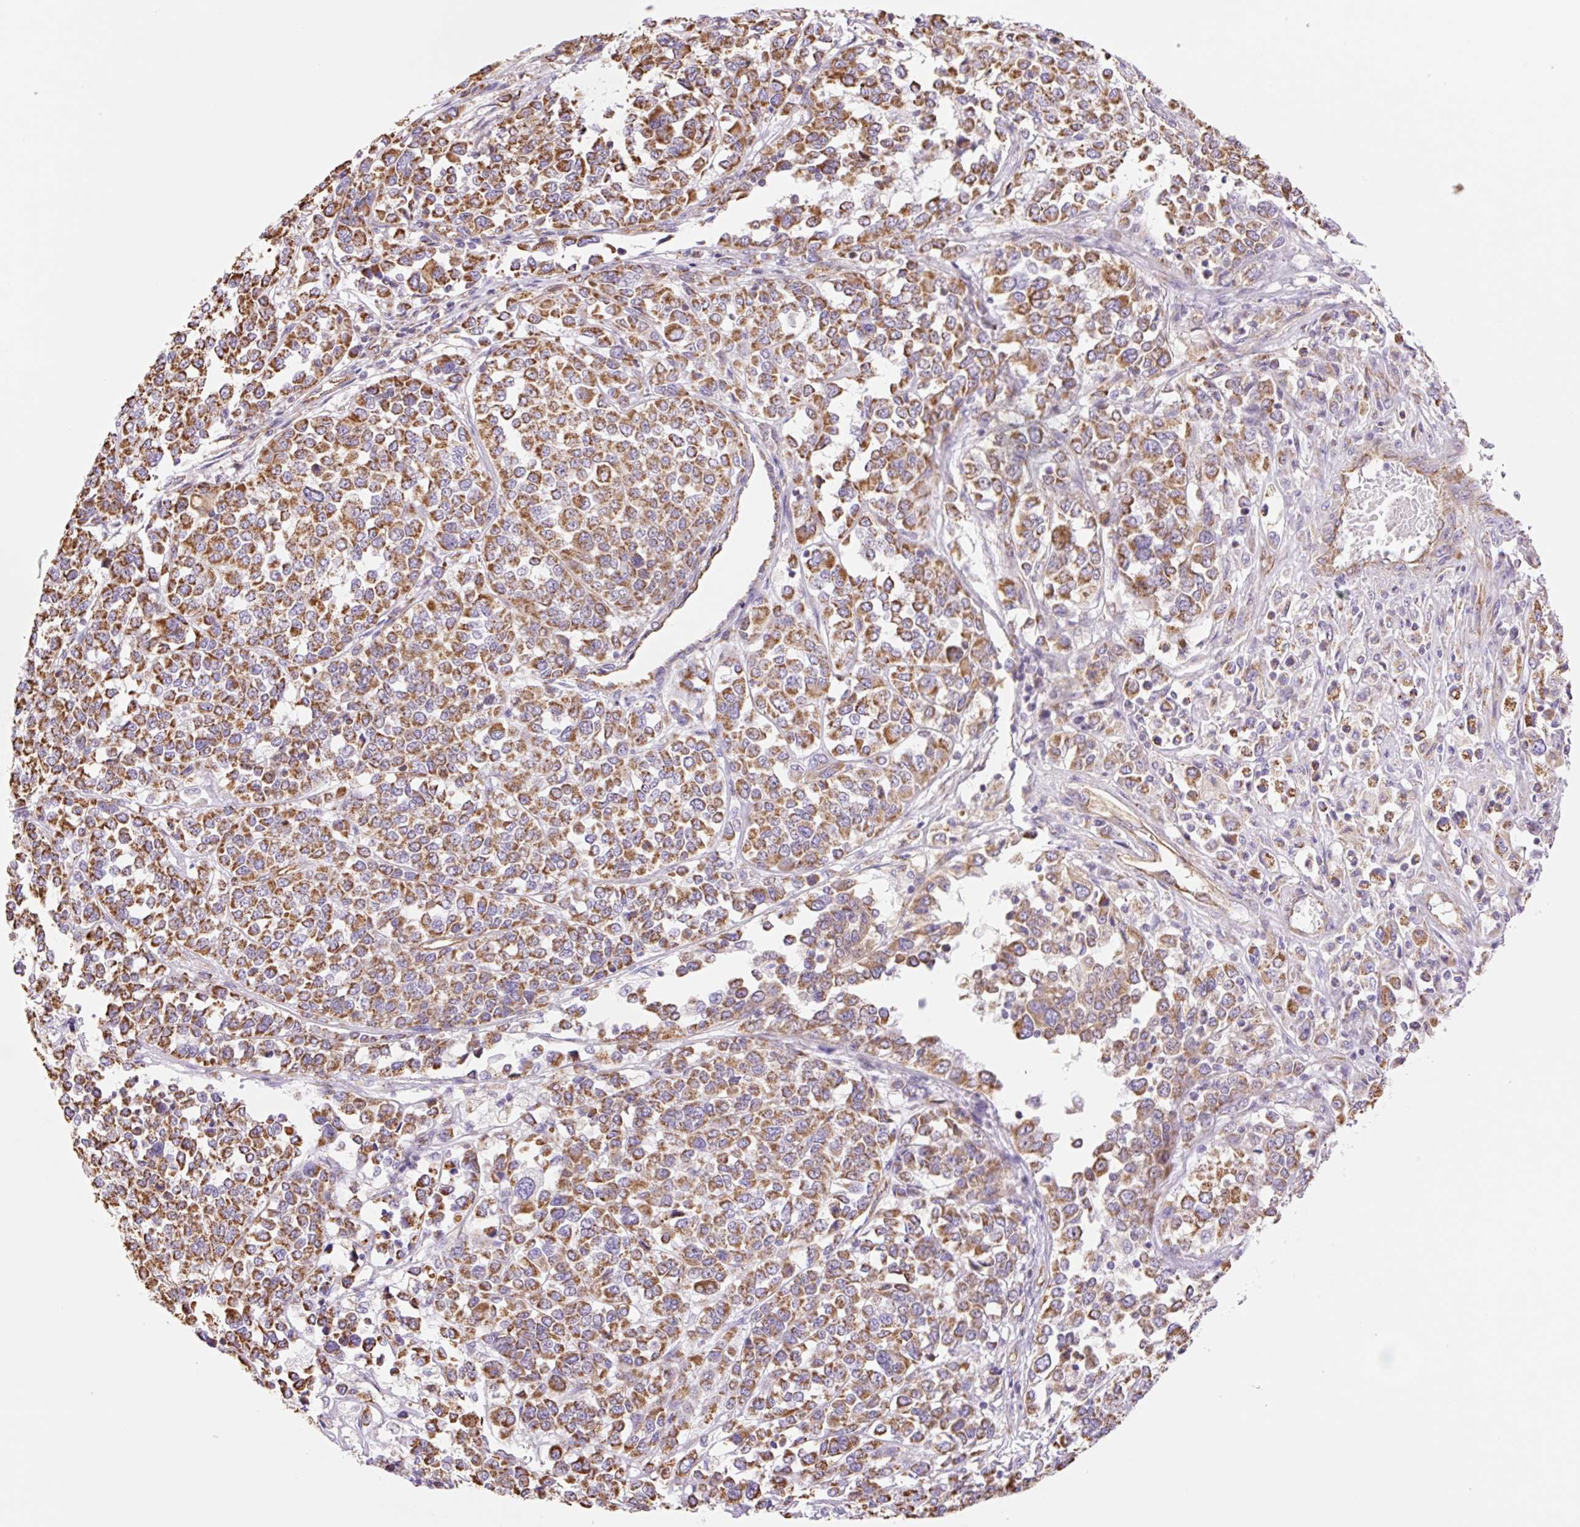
{"staining": {"intensity": "moderate", "quantity": ">75%", "location": "cytoplasmic/membranous"}, "tissue": "melanoma", "cell_type": "Tumor cells", "image_type": "cancer", "snomed": [{"axis": "morphology", "description": "Malignant melanoma, Metastatic site"}, {"axis": "topography", "description": "Lymph node"}], "caption": "Malignant melanoma (metastatic site) stained with a protein marker displays moderate staining in tumor cells.", "gene": "ESAM", "patient": {"sex": "male", "age": 44}}